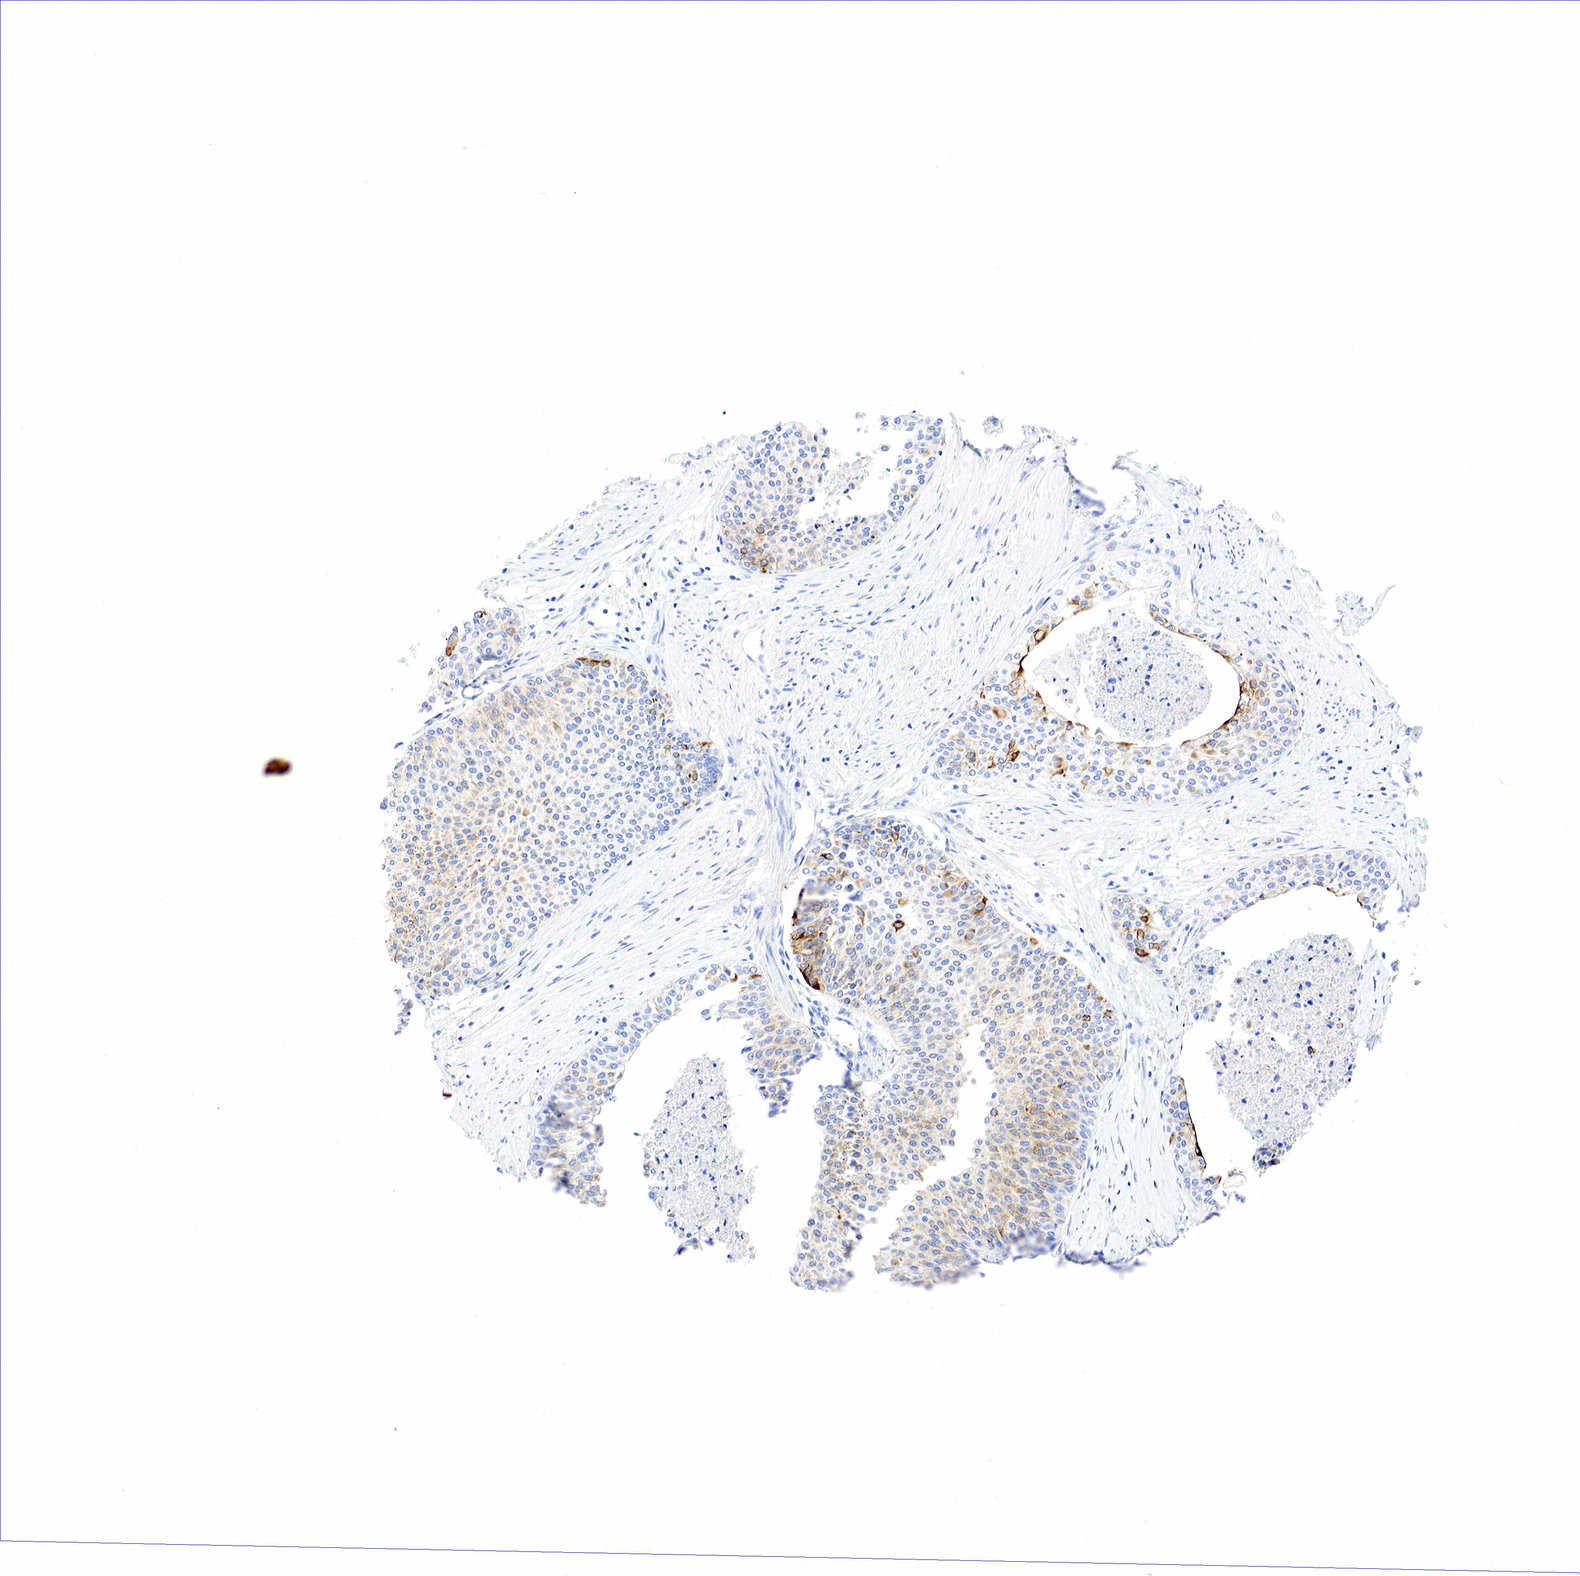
{"staining": {"intensity": "weak", "quantity": "25%-75%", "location": "cytoplasmic/membranous"}, "tissue": "urothelial cancer", "cell_type": "Tumor cells", "image_type": "cancer", "snomed": [{"axis": "morphology", "description": "Urothelial carcinoma, Low grade"}, {"axis": "topography", "description": "Urinary bladder"}], "caption": "Tumor cells display low levels of weak cytoplasmic/membranous expression in about 25%-75% of cells in human low-grade urothelial carcinoma.", "gene": "KRT18", "patient": {"sex": "female", "age": 73}}